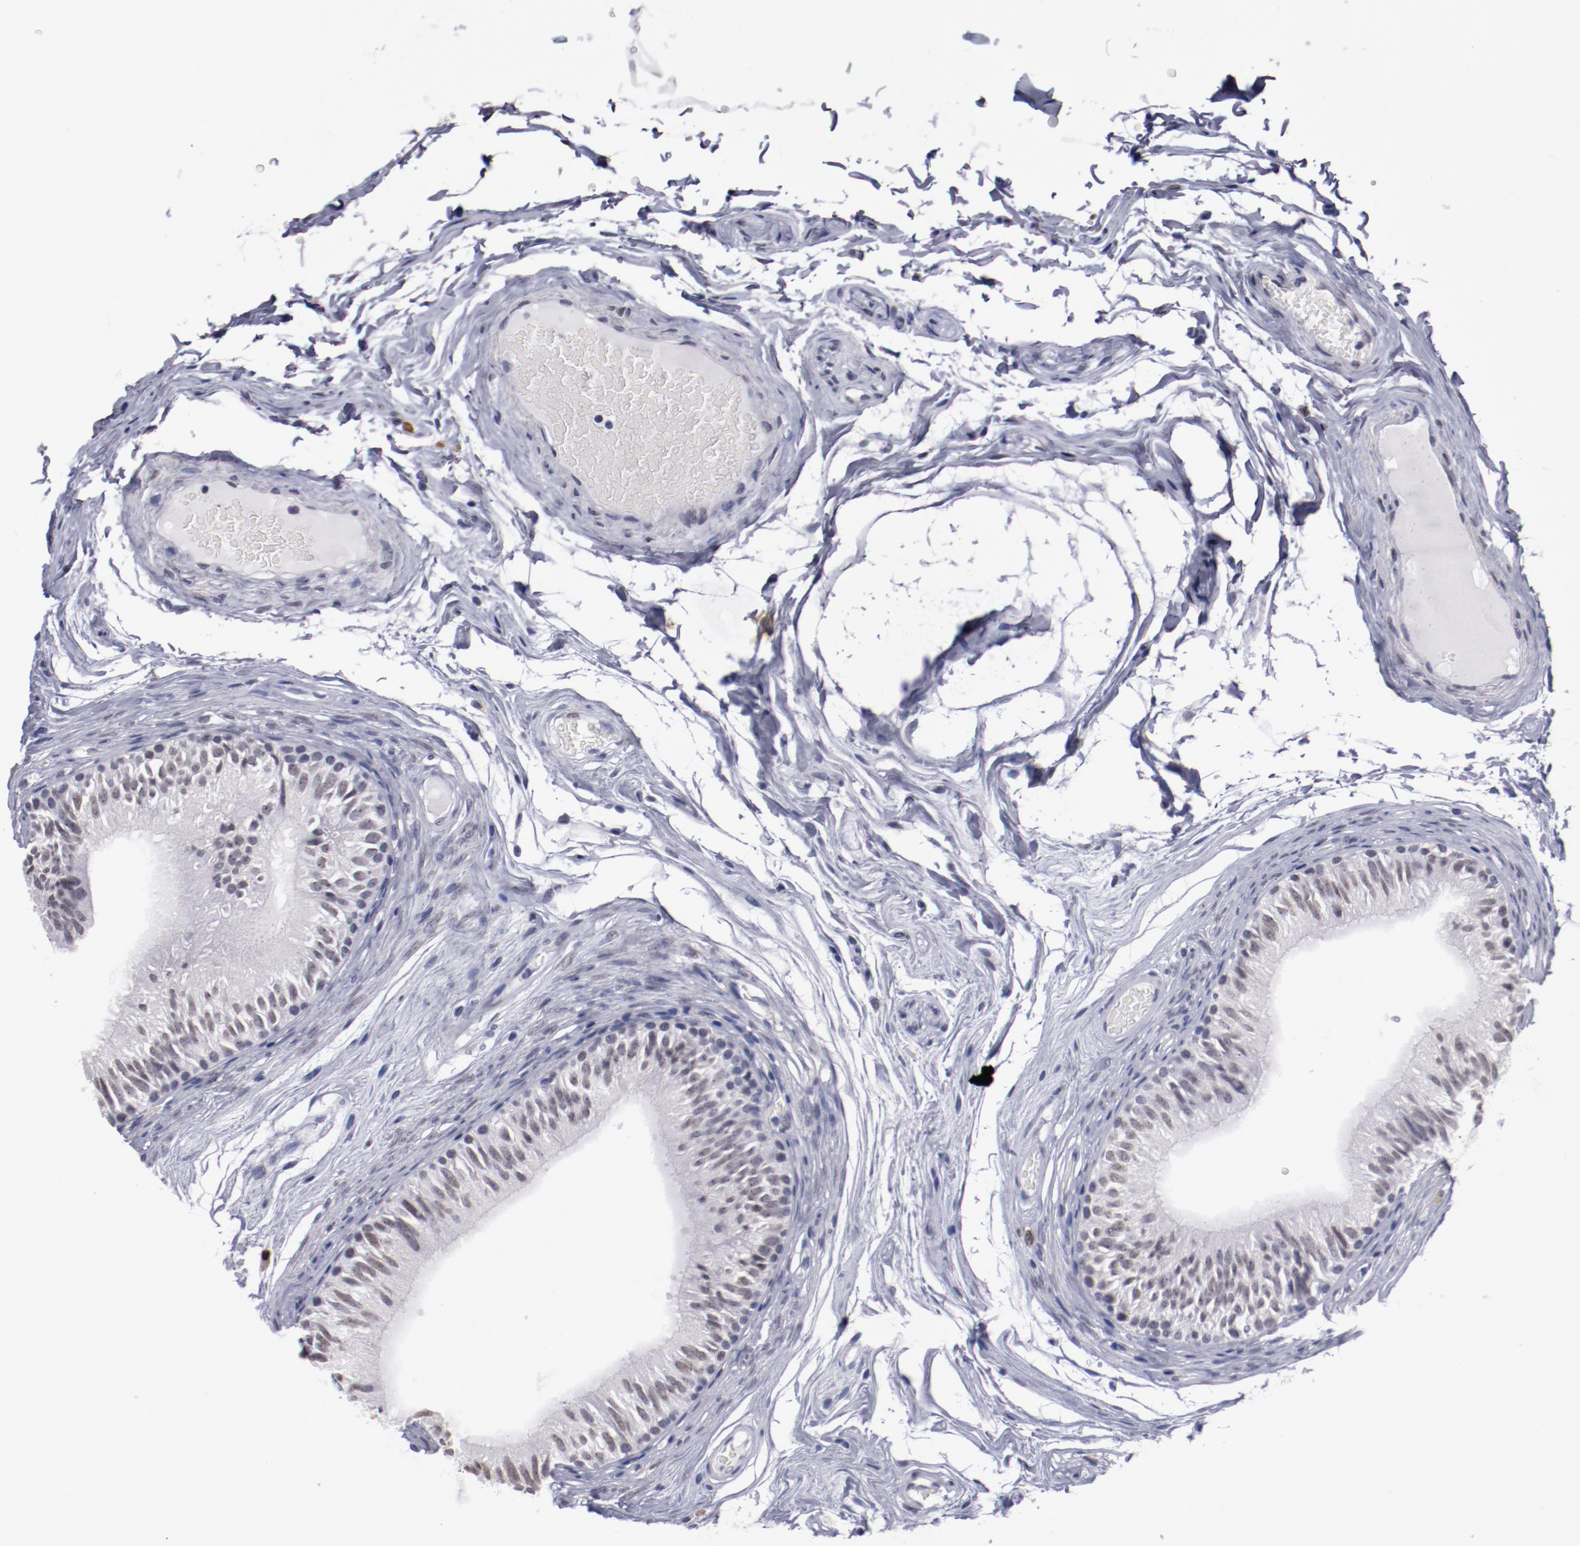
{"staining": {"intensity": "weak", "quantity": "<25%", "location": "nuclear"}, "tissue": "epididymis", "cell_type": "Glandular cells", "image_type": "normal", "snomed": [{"axis": "morphology", "description": "Normal tissue, NOS"}, {"axis": "topography", "description": "Testis"}, {"axis": "topography", "description": "Epididymis"}], "caption": "This is a micrograph of immunohistochemistry staining of benign epididymis, which shows no staining in glandular cells. (Stains: DAB (3,3'-diaminobenzidine) immunohistochemistry with hematoxylin counter stain, Microscopy: brightfield microscopy at high magnification).", "gene": "IRF4", "patient": {"sex": "male", "age": 36}}